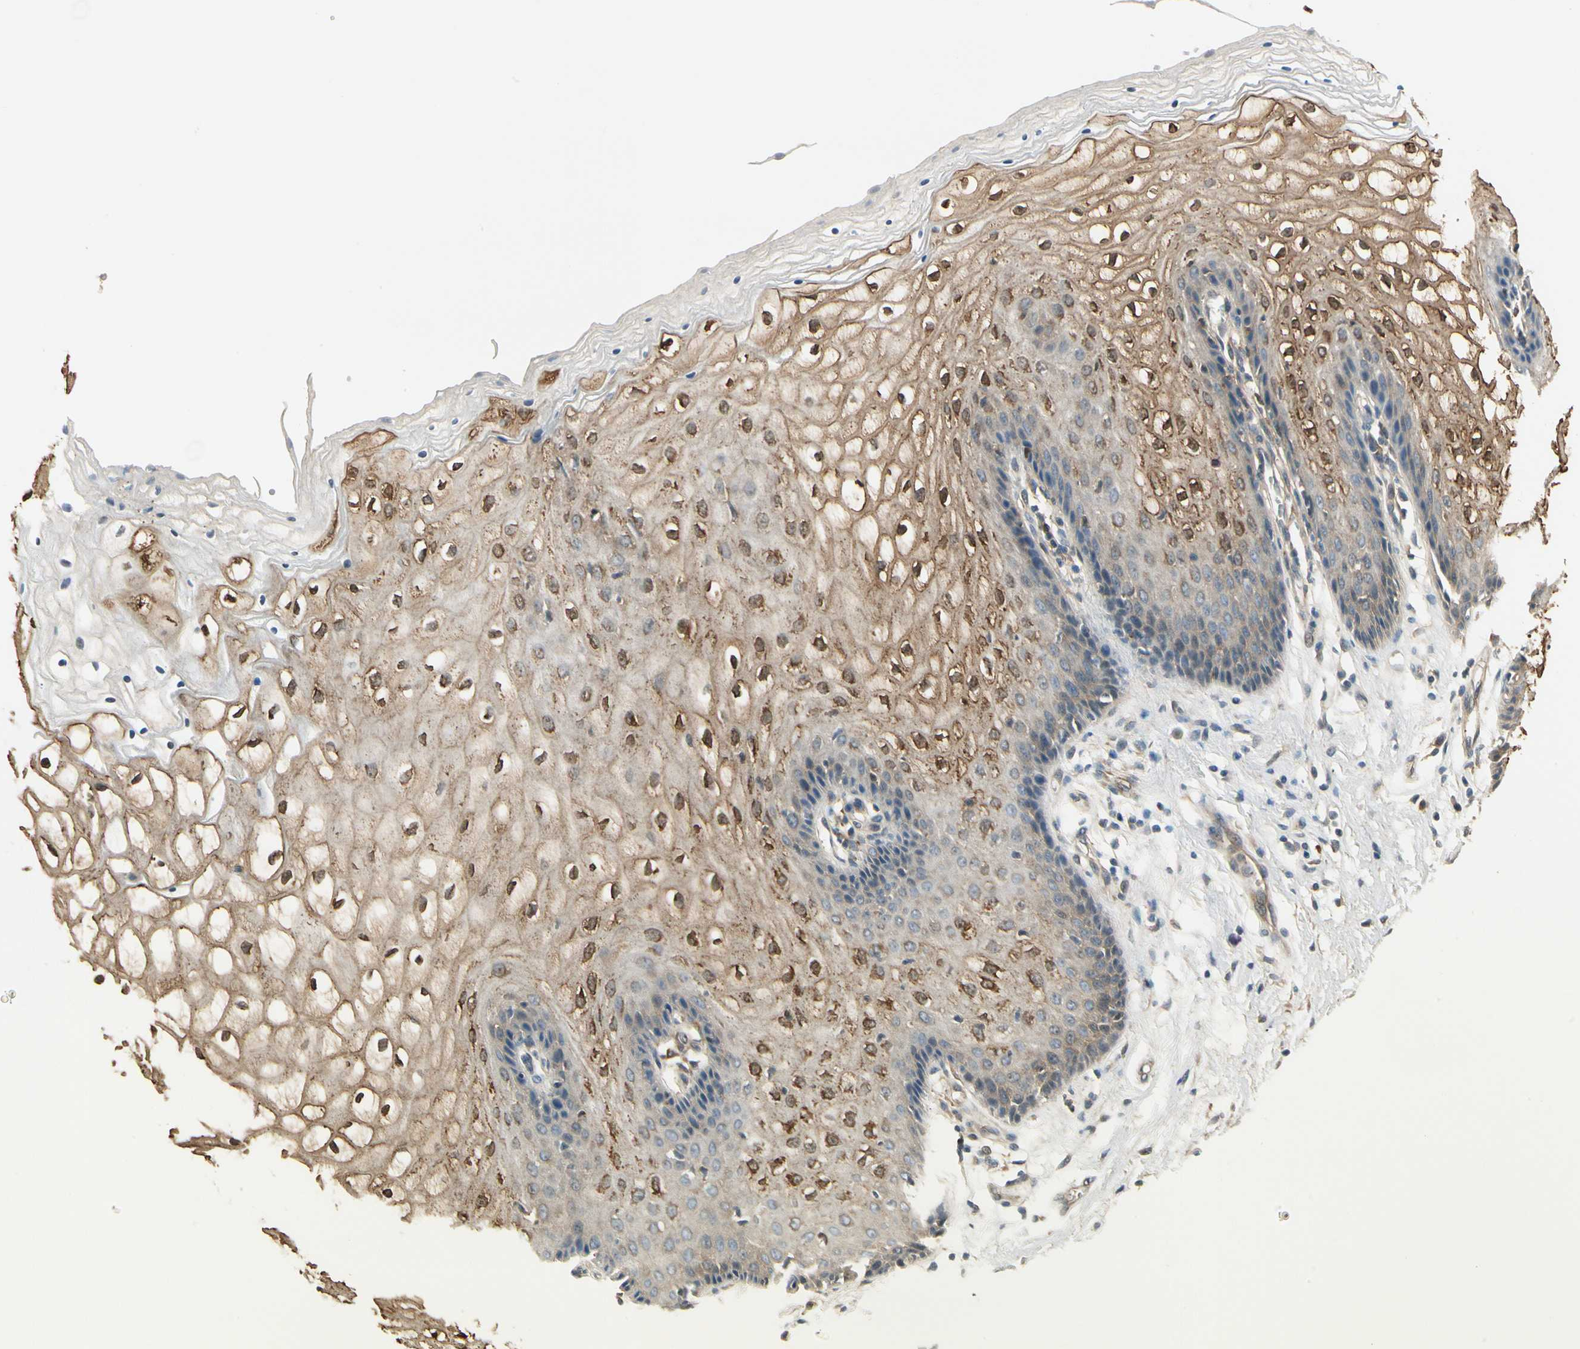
{"staining": {"intensity": "moderate", "quantity": "25%-75%", "location": "cytoplasmic/membranous,nuclear"}, "tissue": "vagina", "cell_type": "Squamous epithelial cells", "image_type": "normal", "snomed": [{"axis": "morphology", "description": "Normal tissue, NOS"}, {"axis": "topography", "description": "Vagina"}], "caption": "Normal vagina exhibits moderate cytoplasmic/membranous,nuclear staining in approximately 25%-75% of squamous epithelial cells, visualized by immunohistochemistry.", "gene": "EPHB3", "patient": {"sex": "female", "age": 34}}